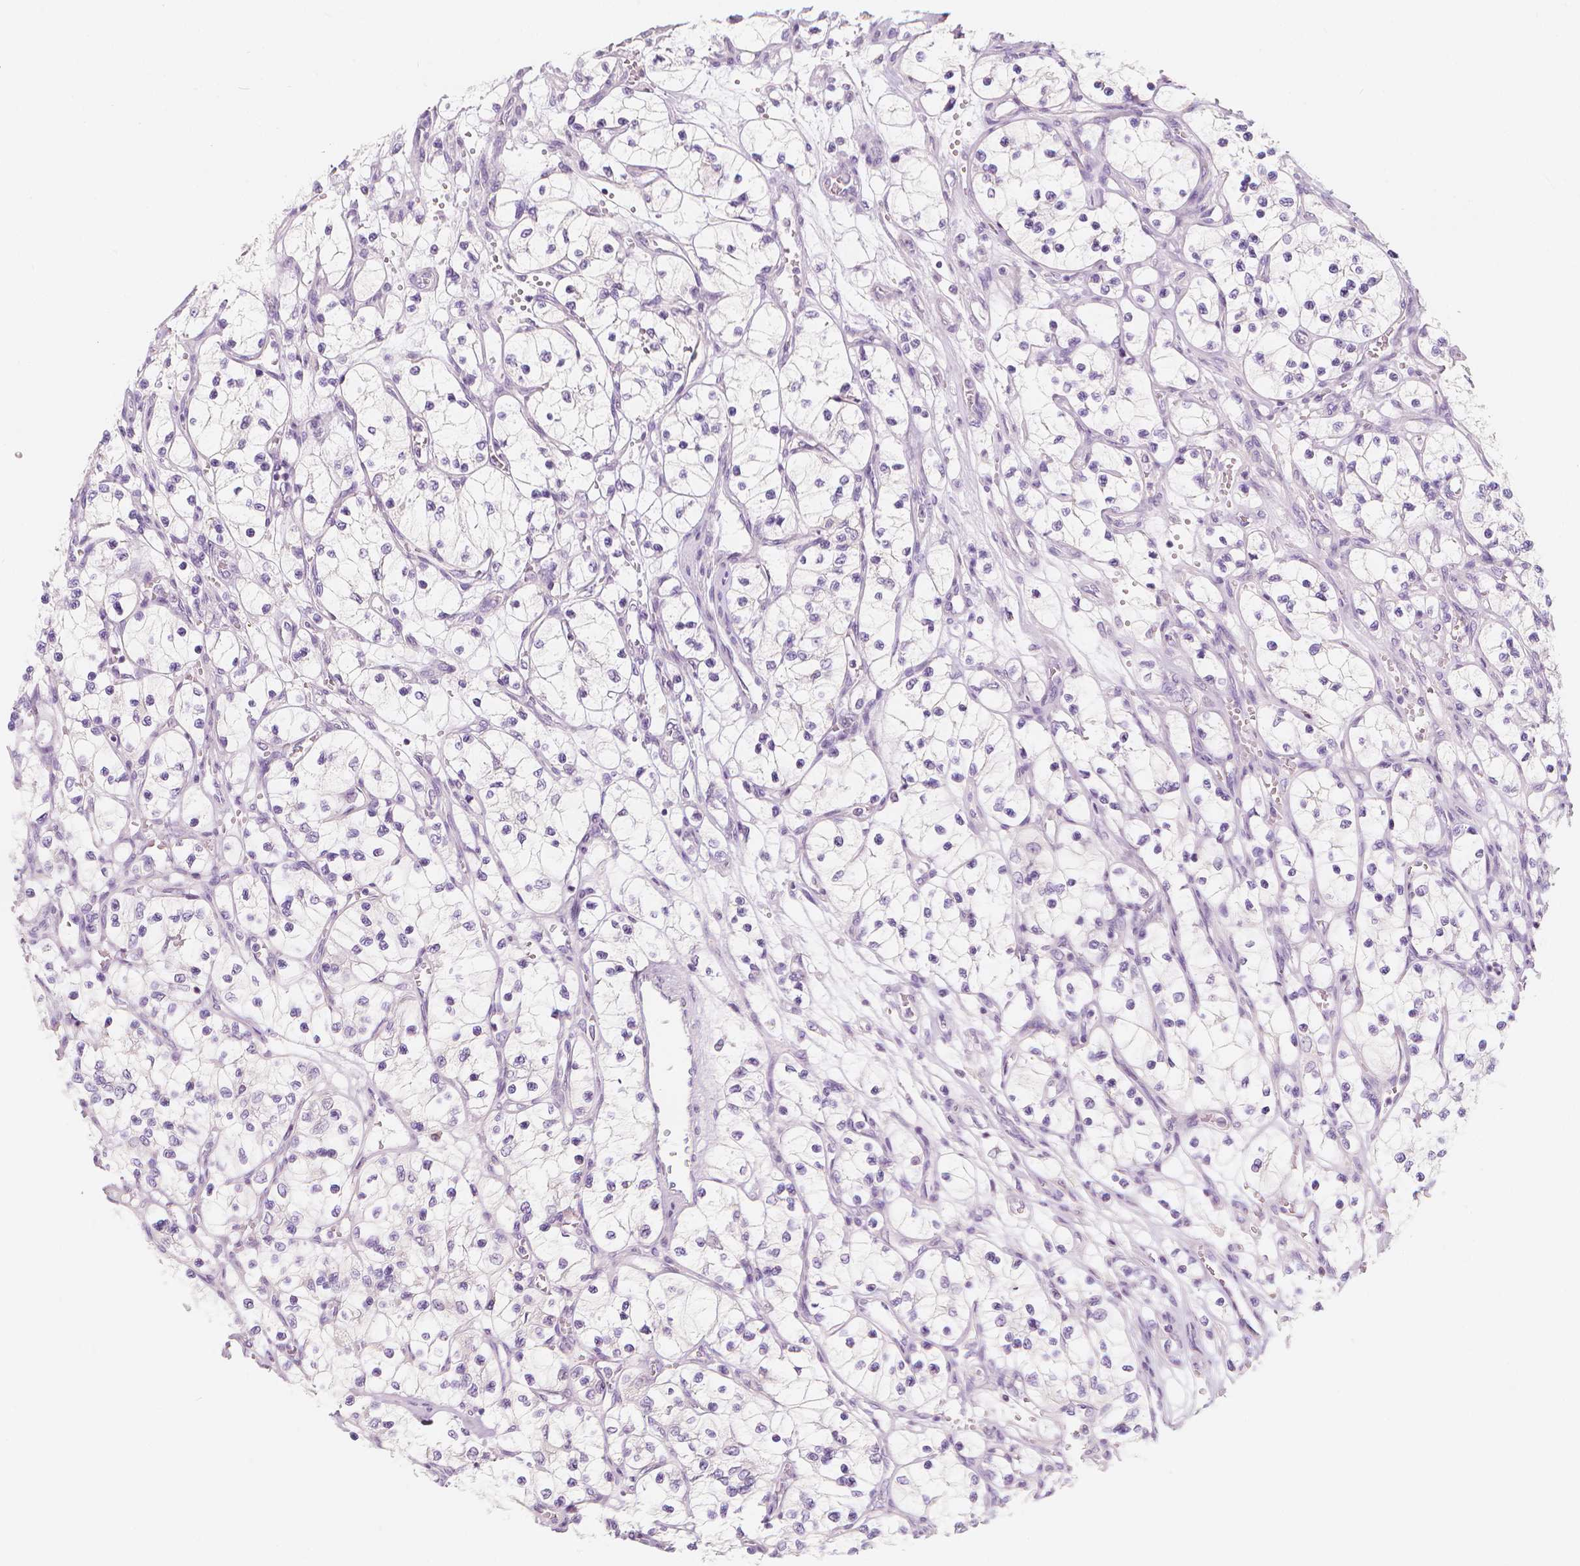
{"staining": {"intensity": "negative", "quantity": "none", "location": "none"}, "tissue": "renal cancer", "cell_type": "Tumor cells", "image_type": "cancer", "snomed": [{"axis": "morphology", "description": "Adenocarcinoma, NOS"}, {"axis": "topography", "description": "Kidney"}], "caption": "Tumor cells show no significant staining in renal cancer (adenocarcinoma).", "gene": "RBFOX1", "patient": {"sex": "female", "age": 69}}